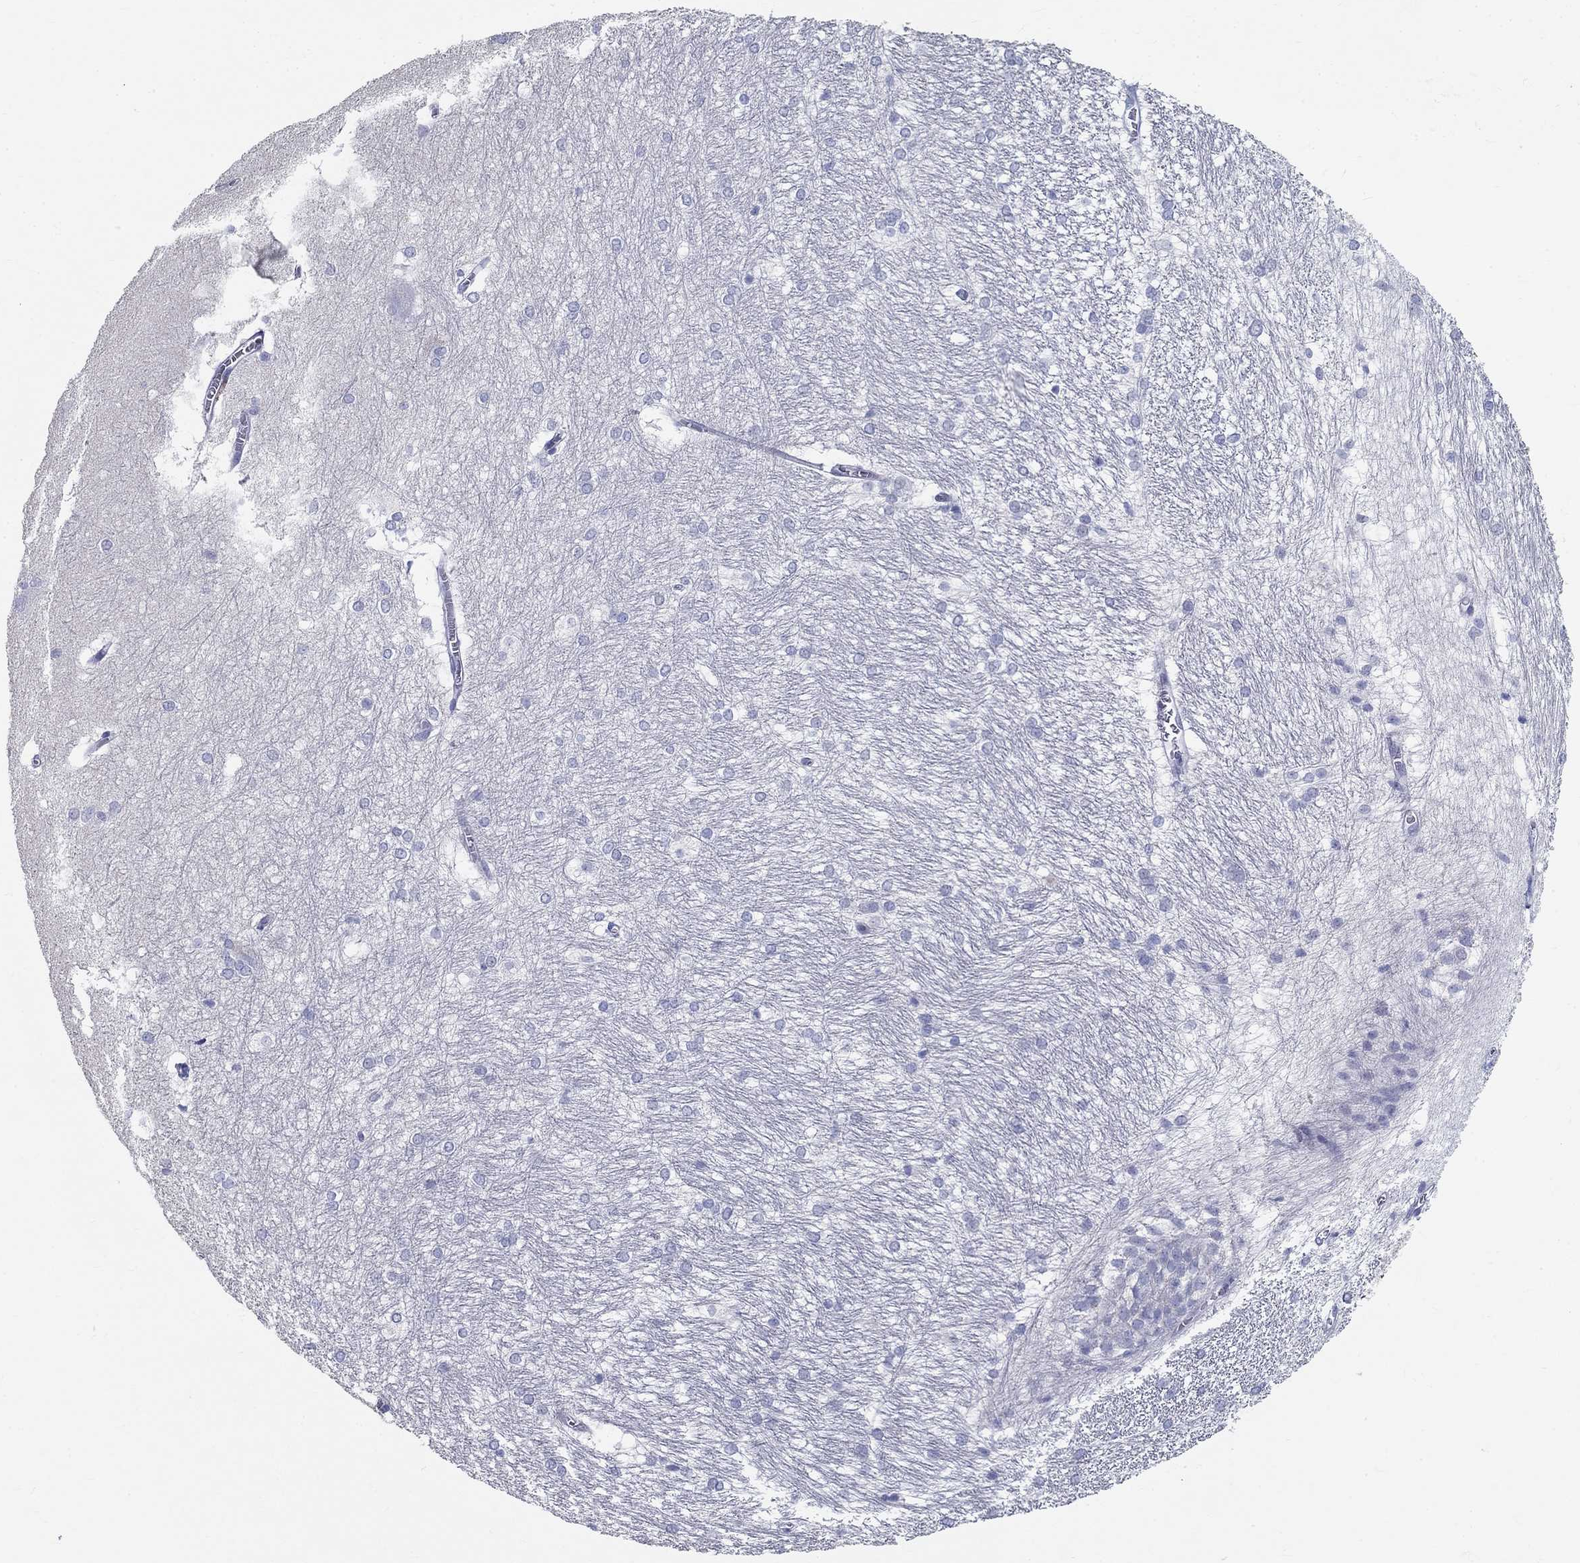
{"staining": {"intensity": "negative", "quantity": "none", "location": "none"}, "tissue": "hippocampus", "cell_type": "Glial cells", "image_type": "normal", "snomed": [{"axis": "morphology", "description": "Normal tissue, NOS"}, {"axis": "topography", "description": "Cerebral cortex"}, {"axis": "topography", "description": "Hippocampus"}], "caption": "Glial cells are negative for brown protein staining in benign hippocampus. The staining was performed using DAB (3,3'-diaminobenzidine) to visualize the protein expression in brown, while the nuclei were stained in blue with hematoxylin (Magnification: 20x).", "gene": "ENSG00000290147", "patient": {"sex": "female", "age": 19}}